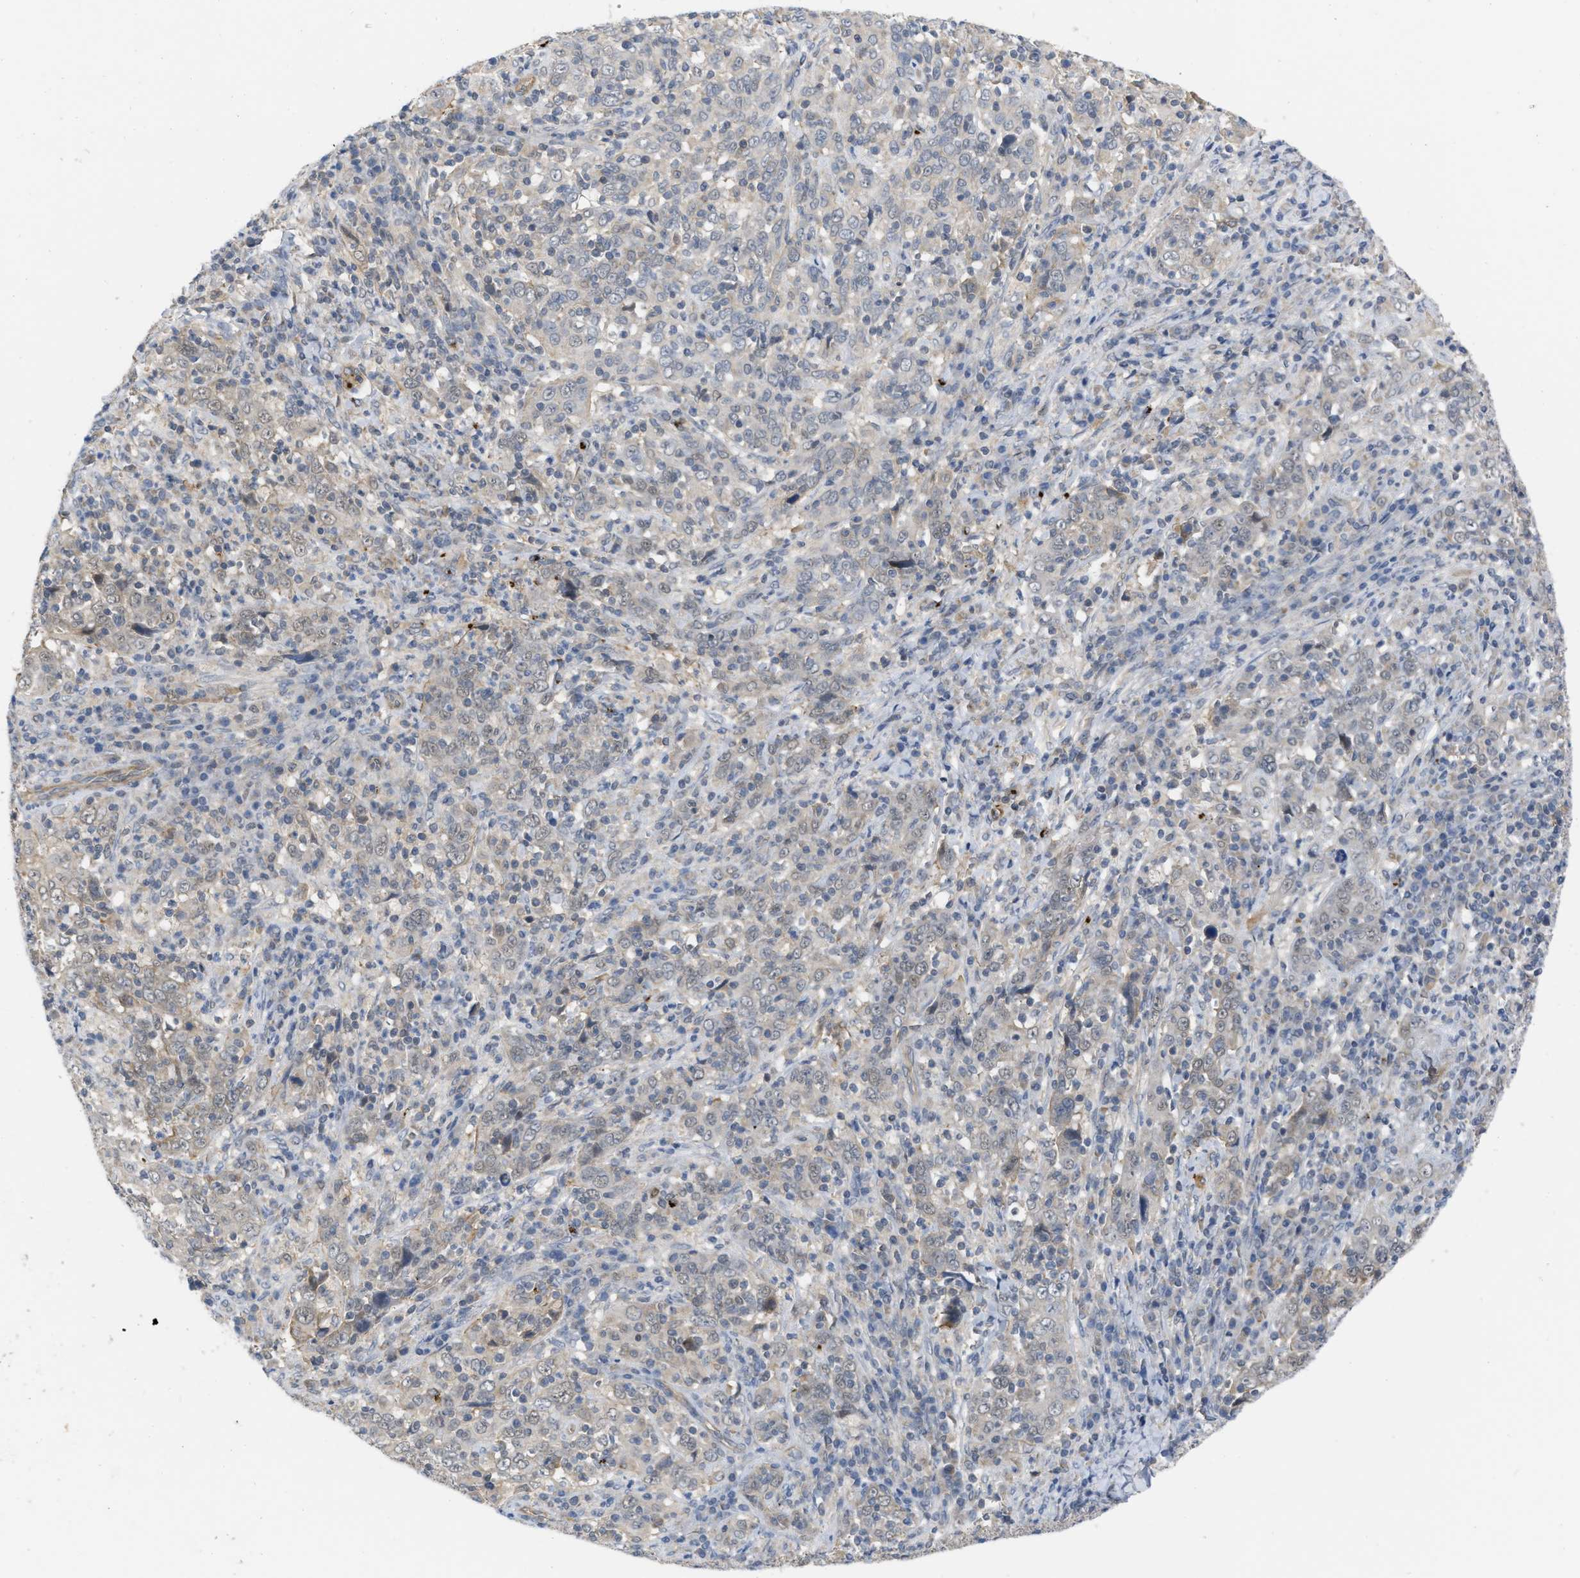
{"staining": {"intensity": "negative", "quantity": "none", "location": "none"}, "tissue": "cervical cancer", "cell_type": "Tumor cells", "image_type": "cancer", "snomed": [{"axis": "morphology", "description": "Squamous cell carcinoma, NOS"}, {"axis": "topography", "description": "Cervix"}], "caption": "Human cervical squamous cell carcinoma stained for a protein using IHC exhibits no positivity in tumor cells.", "gene": "NAPEPLD", "patient": {"sex": "female", "age": 46}}